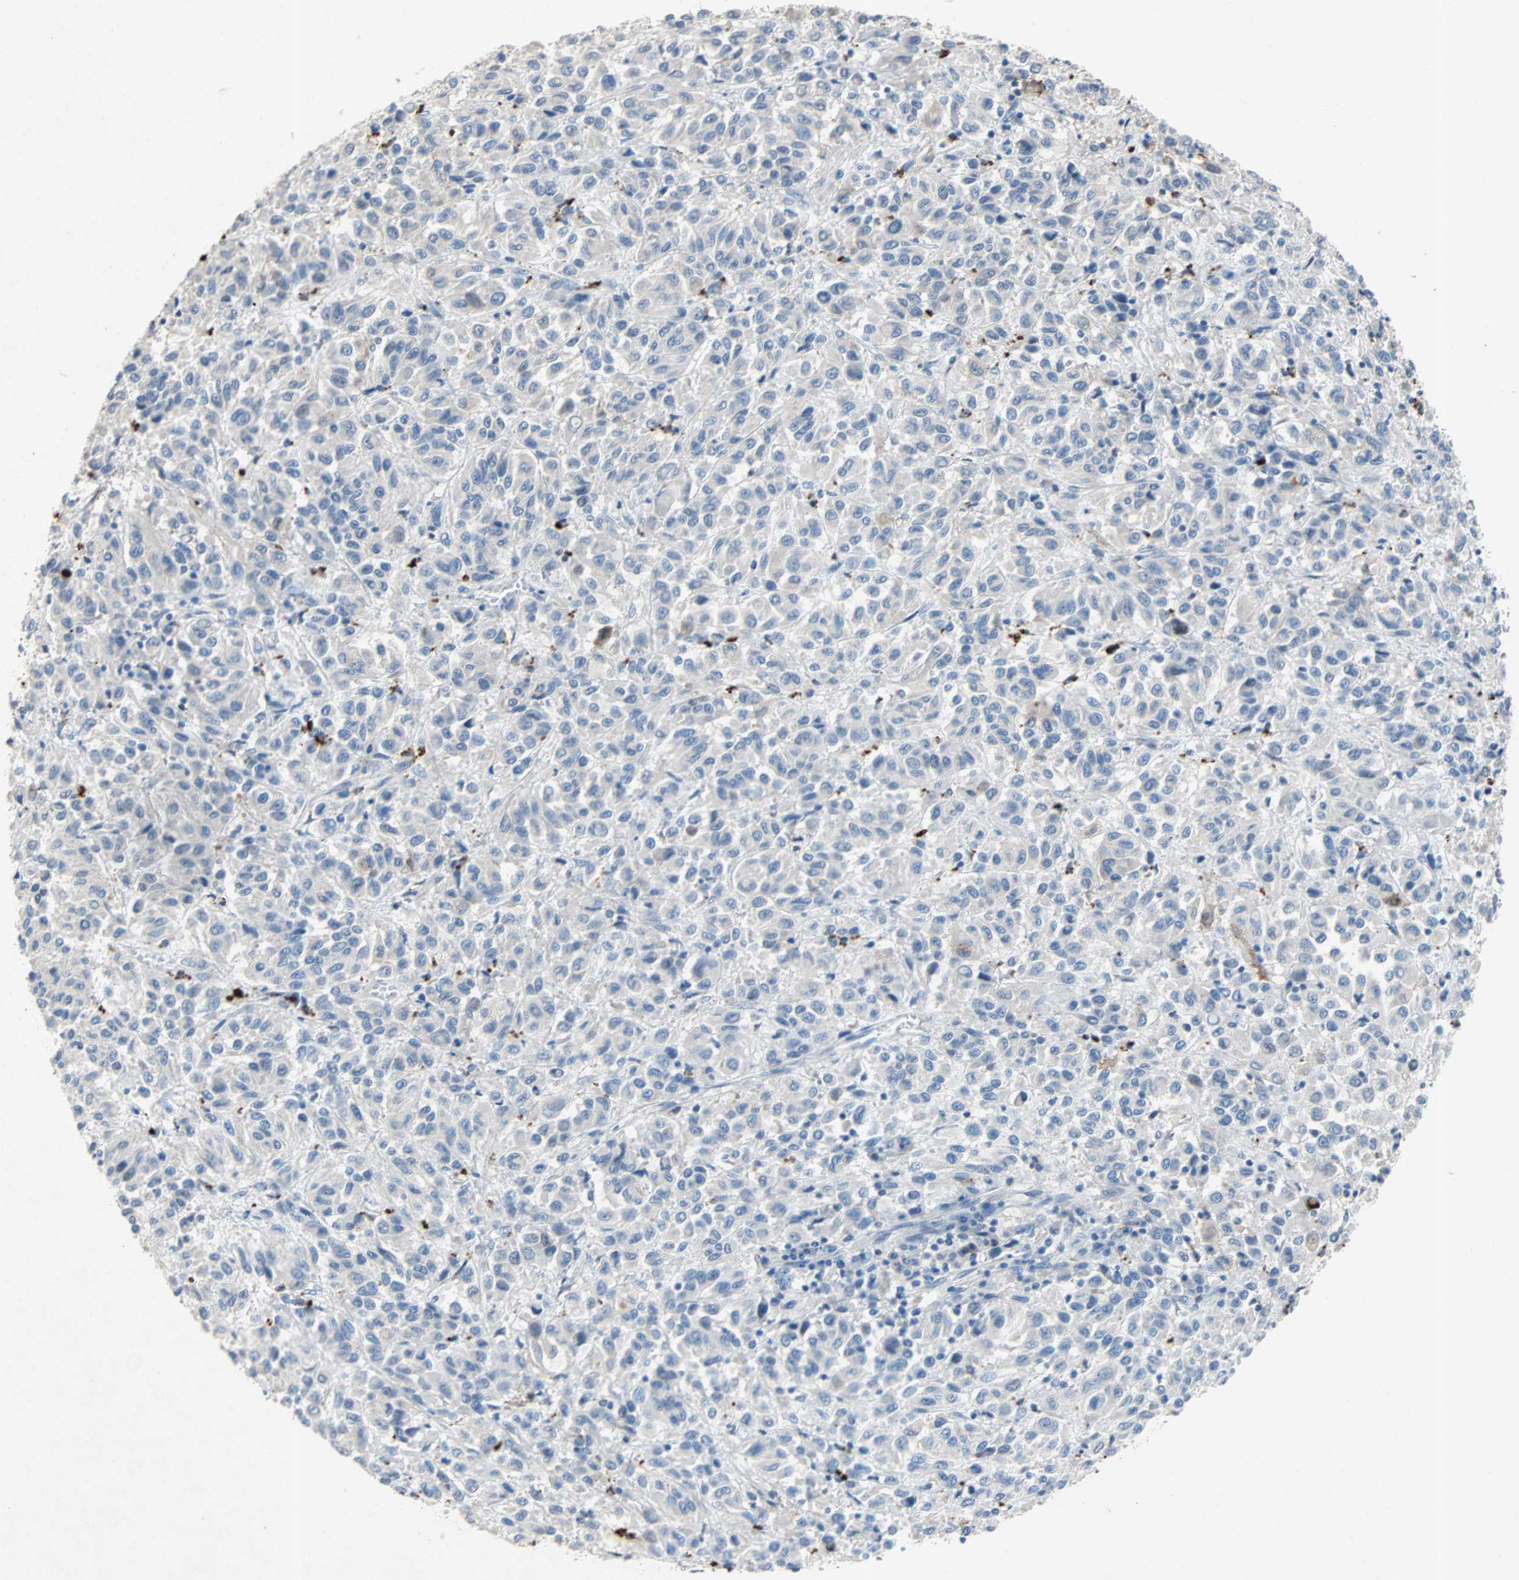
{"staining": {"intensity": "negative", "quantity": "none", "location": "none"}, "tissue": "melanoma", "cell_type": "Tumor cells", "image_type": "cancer", "snomed": [{"axis": "morphology", "description": "Malignant melanoma, Metastatic site"}, {"axis": "topography", "description": "Lung"}], "caption": "A photomicrograph of human melanoma is negative for staining in tumor cells. The staining is performed using DAB brown chromogen with nuclei counter-stained in using hematoxylin.", "gene": "PCDHB2", "patient": {"sex": "male", "age": 64}}